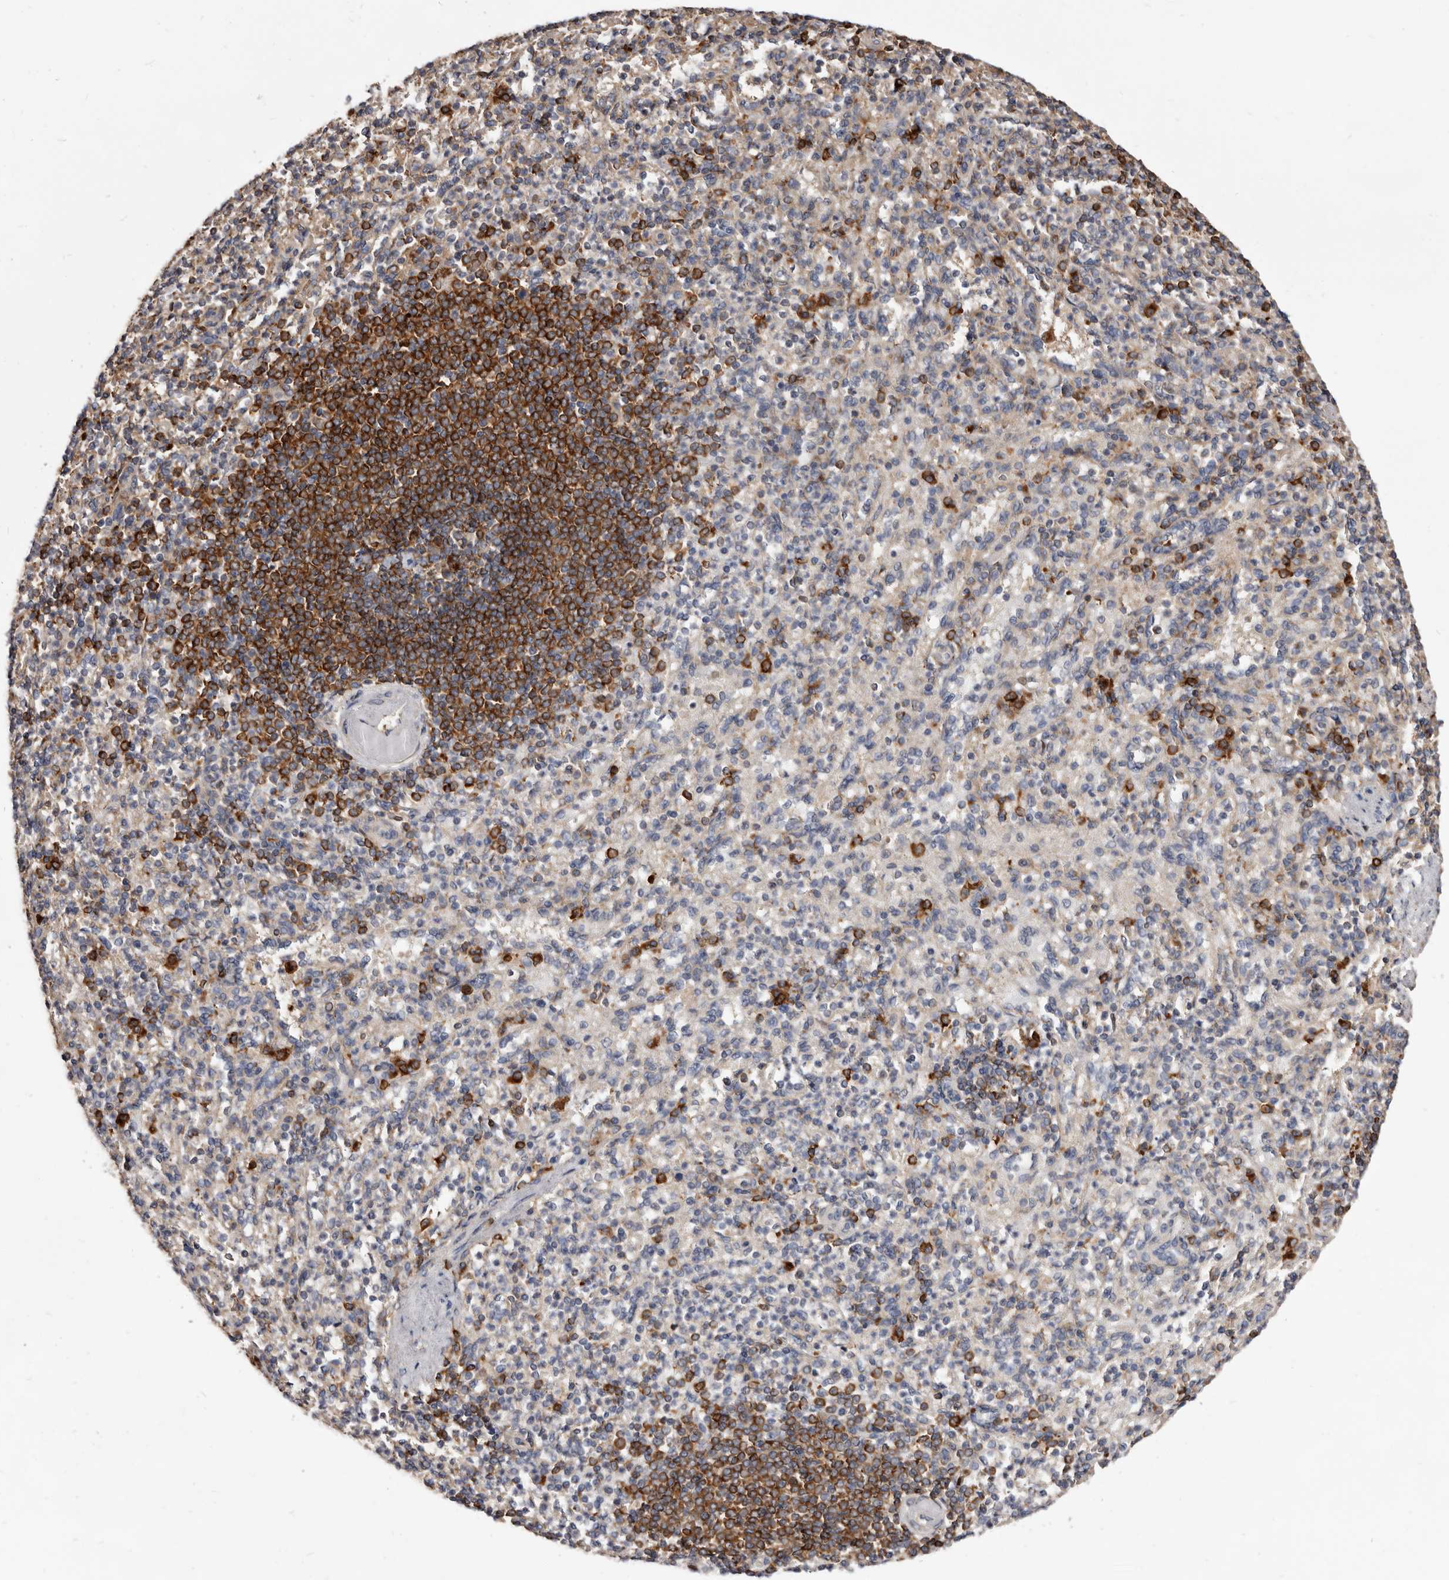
{"staining": {"intensity": "strong", "quantity": "<25%", "location": "cytoplasmic/membranous"}, "tissue": "spleen", "cell_type": "Cells in red pulp", "image_type": "normal", "snomed": [{"axis": "morphology", "description": "Normal tissue, NOS"}, {"axis": "topography", "description": "Spleen"}], "caption": "Immunohistochemical staining of normal human spleen displays <25% levels of strong cytoplasmic/membranous protein staining in approximately <25% of cells in red pulp.", "gene": "TPD52", "patient": {"sex": "female", "age": 74}}